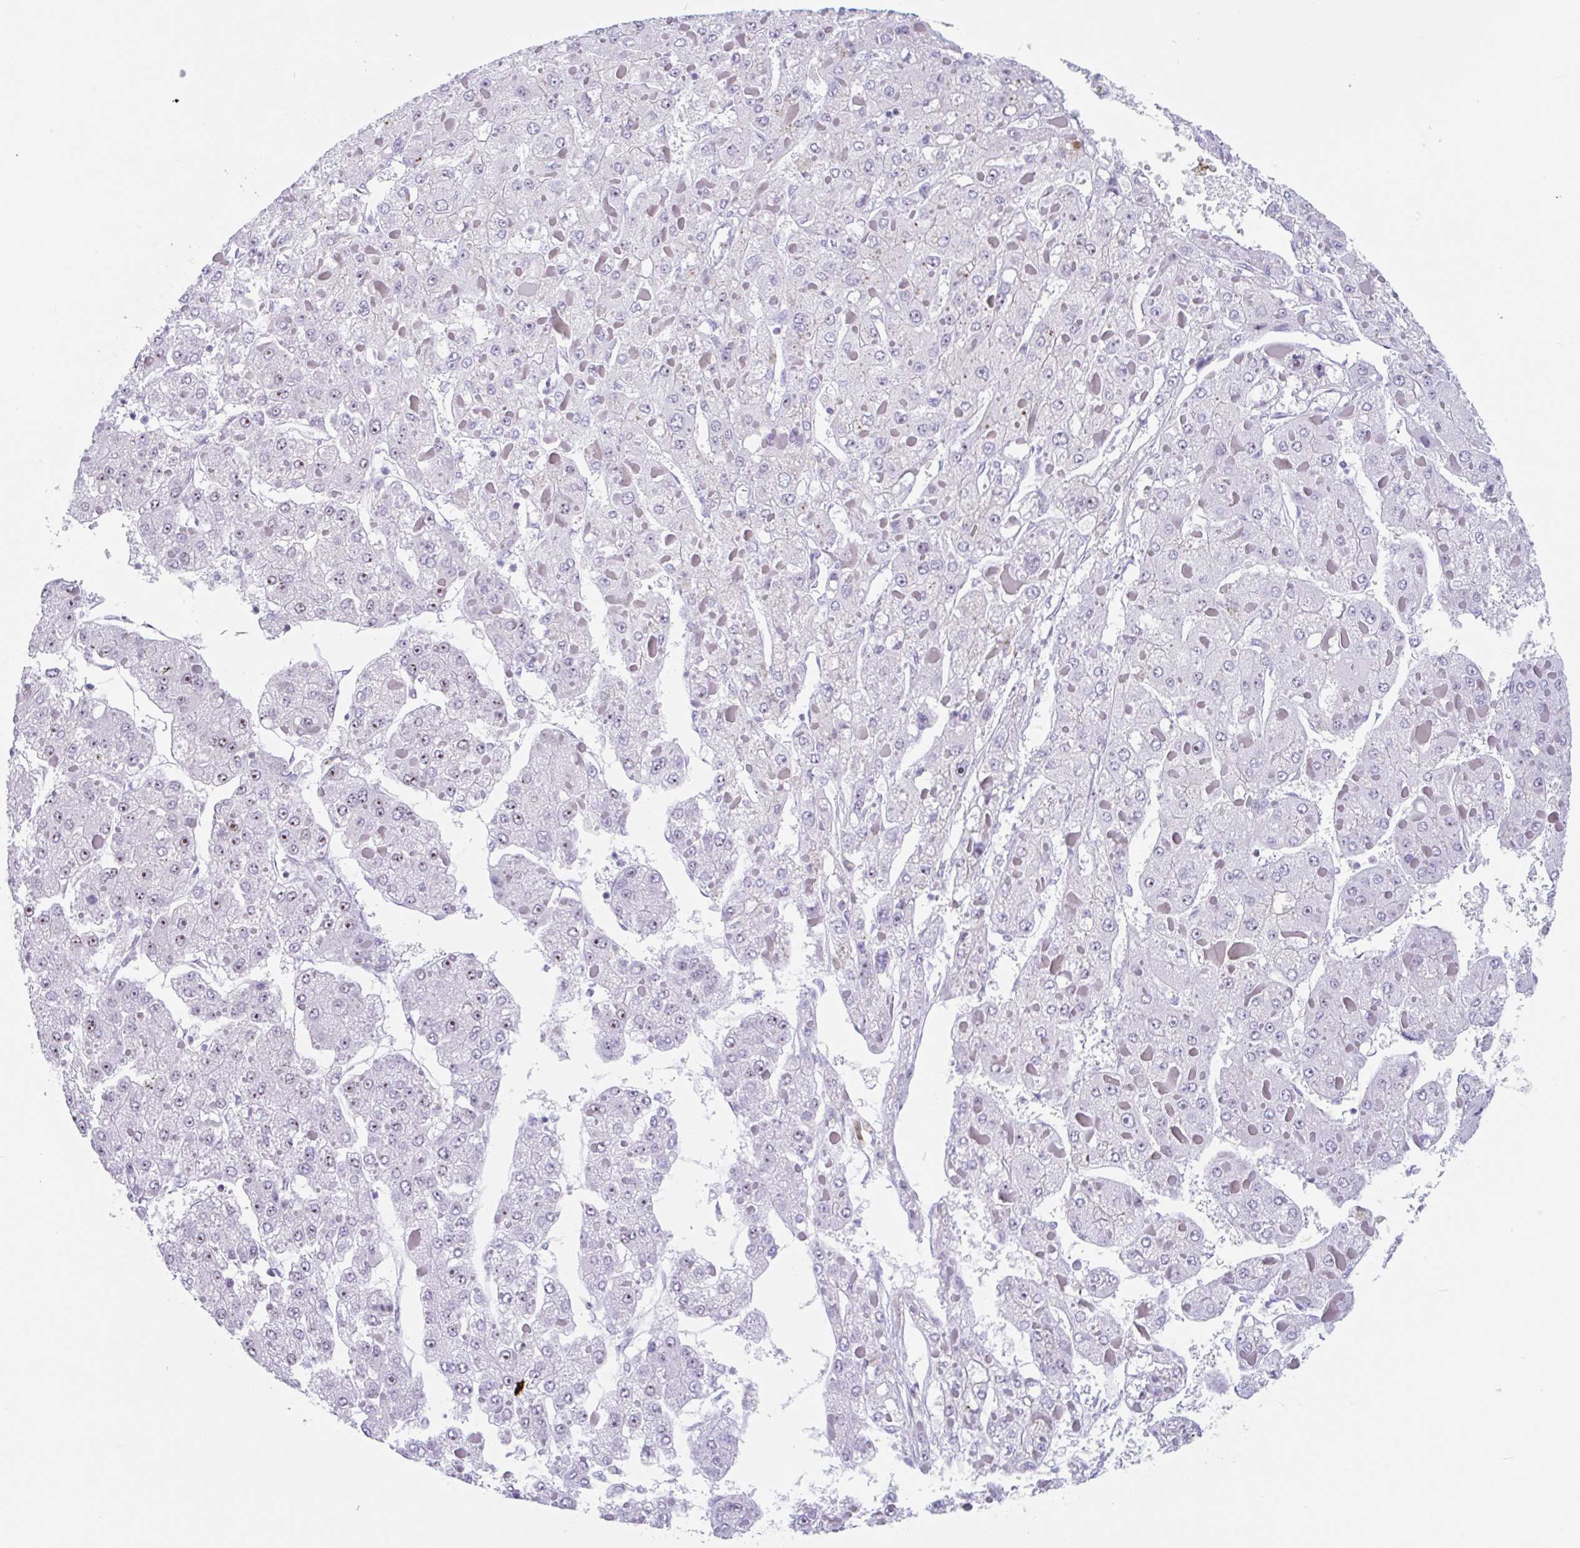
{"staining": {"intensity": "moderate", "quantity": "25%-75%", "location": "nuclear"}, "tissue": "liver cancer", "cell_type": "Tumor cells", "image_type": "cancer", "snomed": [{"axis": "morphology", "description": "Carcinoma, Hepatocellular, NOS"}, {"axis": "topography", "description": "Liver"}], "caption": "Protein expression analysis of human liver cancer reveals moderate nuclear expression in approximately 25%-75% of tumor cells.", "gene": "LENG9", "patient": {"sex": "female", "age": 73}}